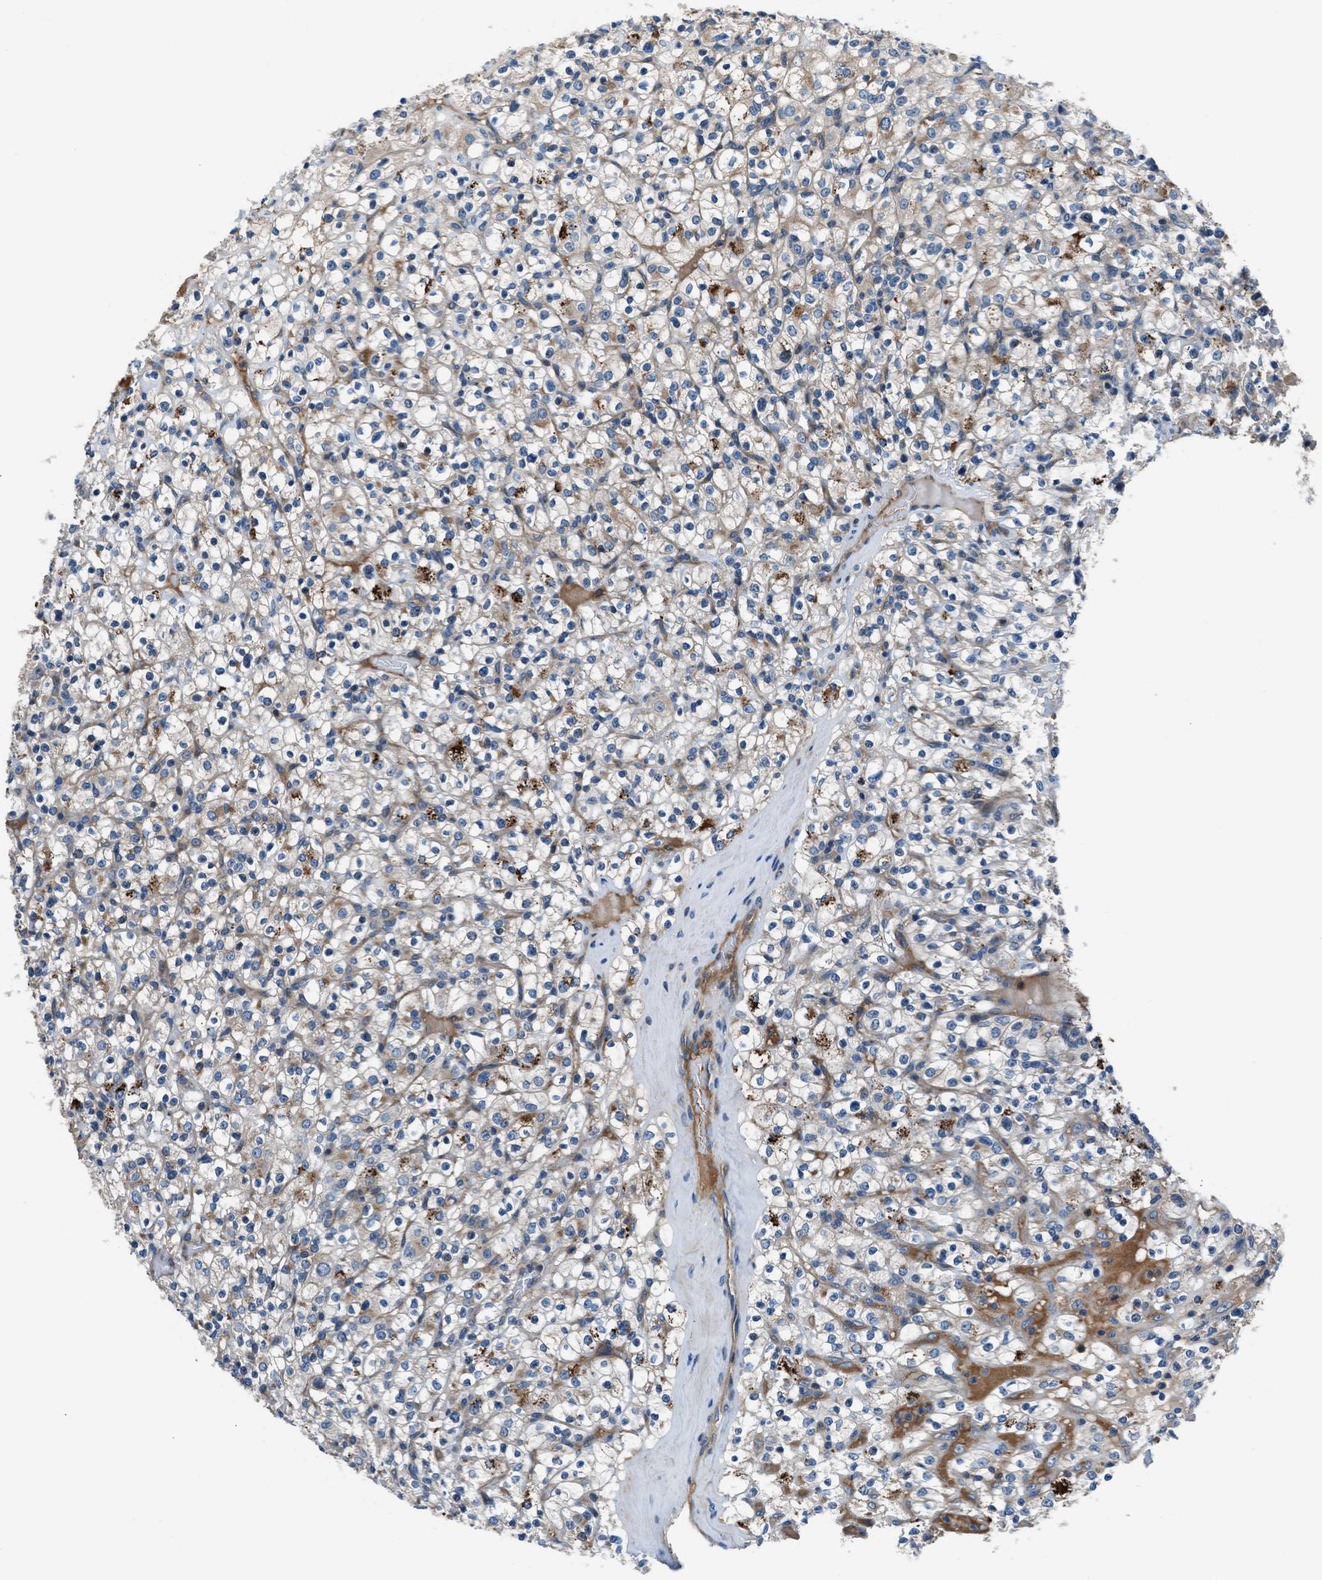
{"staining": {"intensity": "weak", "quantity": "<25%", "location": "cytoplasmic/membranous"}, "tissue": "renal cancer", "cell_type": "Tumor cells", "image_type": "cancer", "snomed": [{"axis": "morphology", "description": "Normal tissue, NOS"}, {"axis": "morphology", "description": "Adenocarcinoma, NOS"}, {"axis": "topography", "description": "Kidney"}], "caption": "This histopathology image is of renal cancer stained with immunohistochemistry (IHC) to label a protein in brown with the nuclei are counter-stained blue. There is no staining in tumor cells.", "gene": "SLC38A6", "patient": {"sex": "female", "age": 72}}